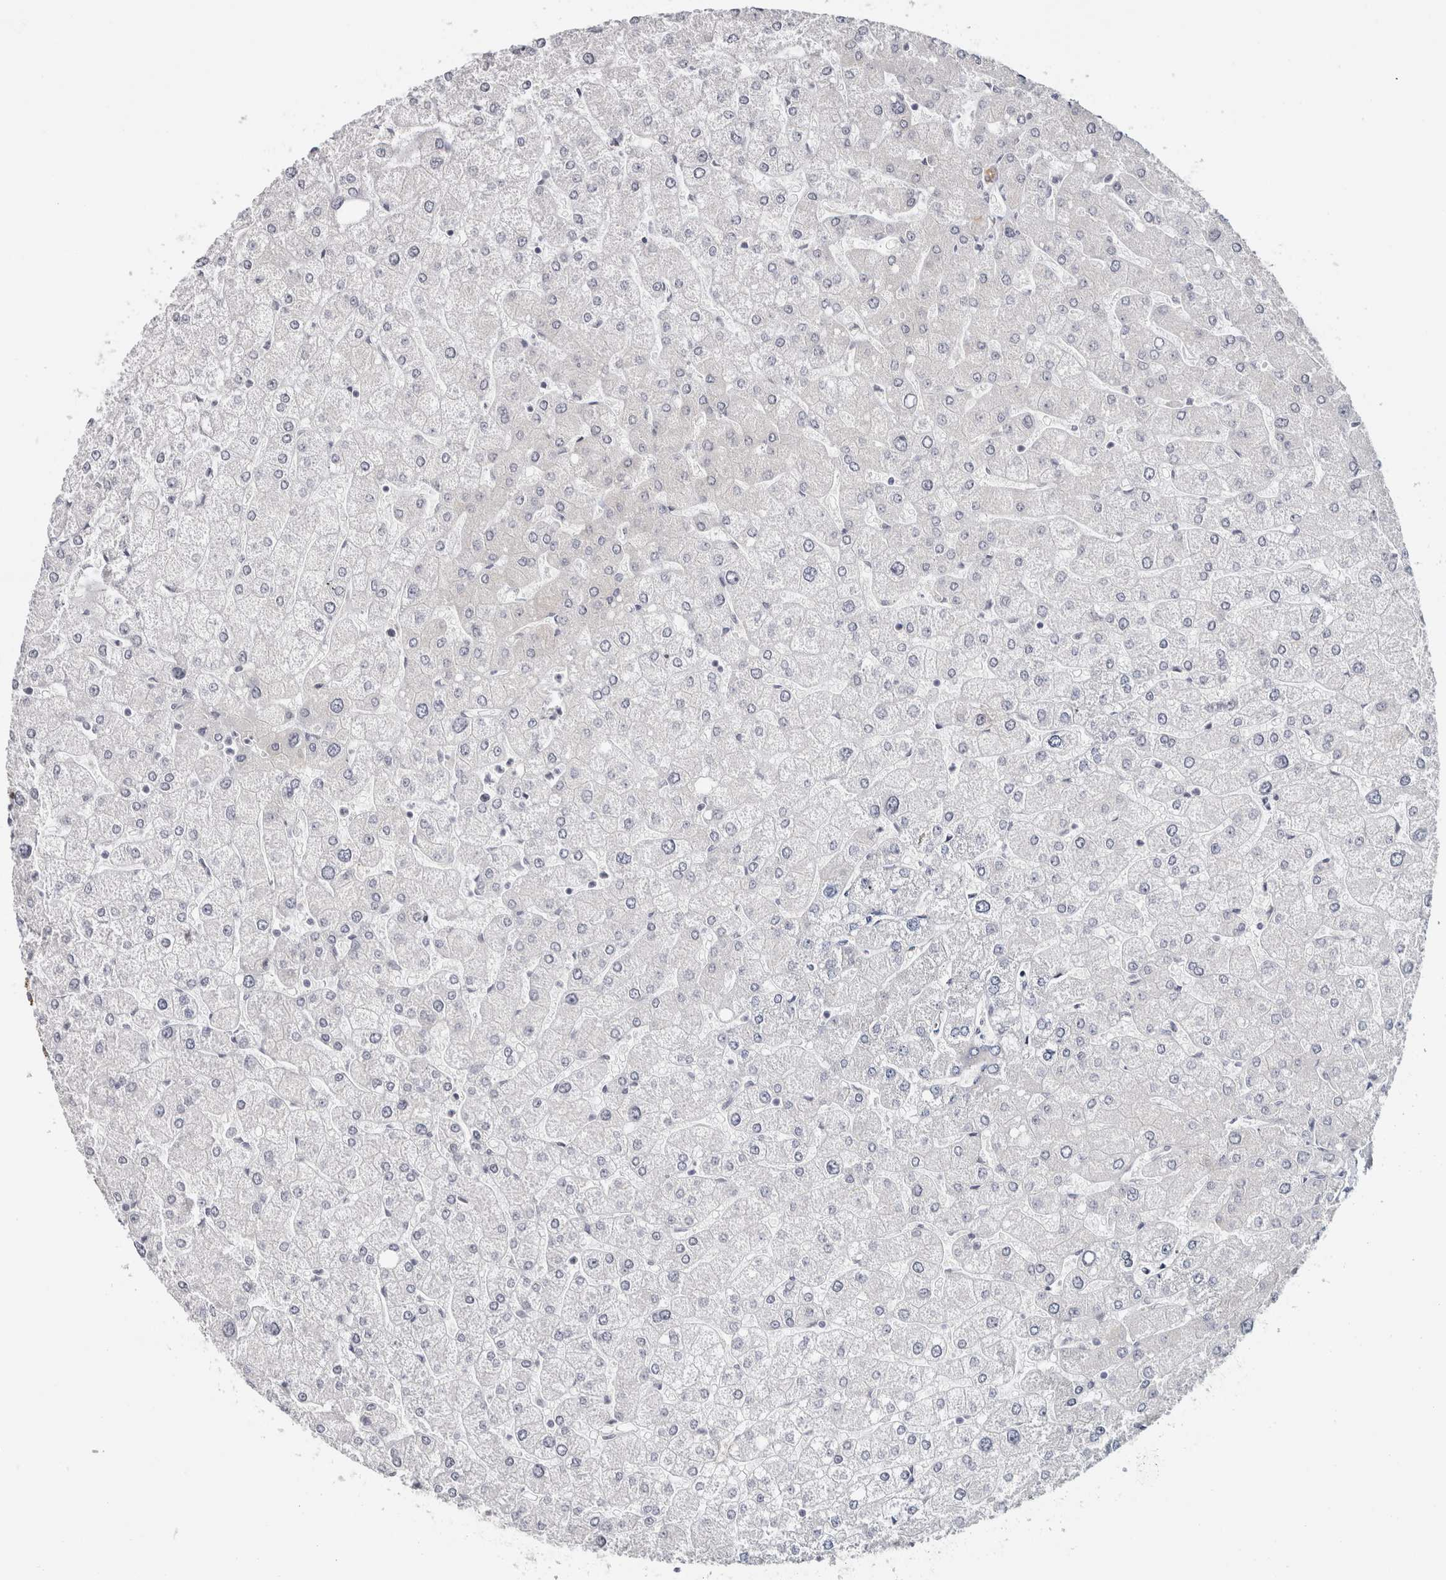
{"staining": {"intensity": "moderate", "quantity": ">75%", "location": "cytoplasmic/membranous"}, "tissue": "liver", "cell_type": "Cholangiocytes", "image_type": "normal", "snomed": [{"axis": "morphology", "description": "Normal tissue, NOS"}, {"axis": "topography", "description": "Liver"}], "caption": "DAB immunohistochemical staining of benign human liver exhibits moderate cytoplasmic/membranous protein staining in approximately >75% of cholangiocytes.", "gene": "RPH3AL", "patient": {"sex": "male", "age": 55}}